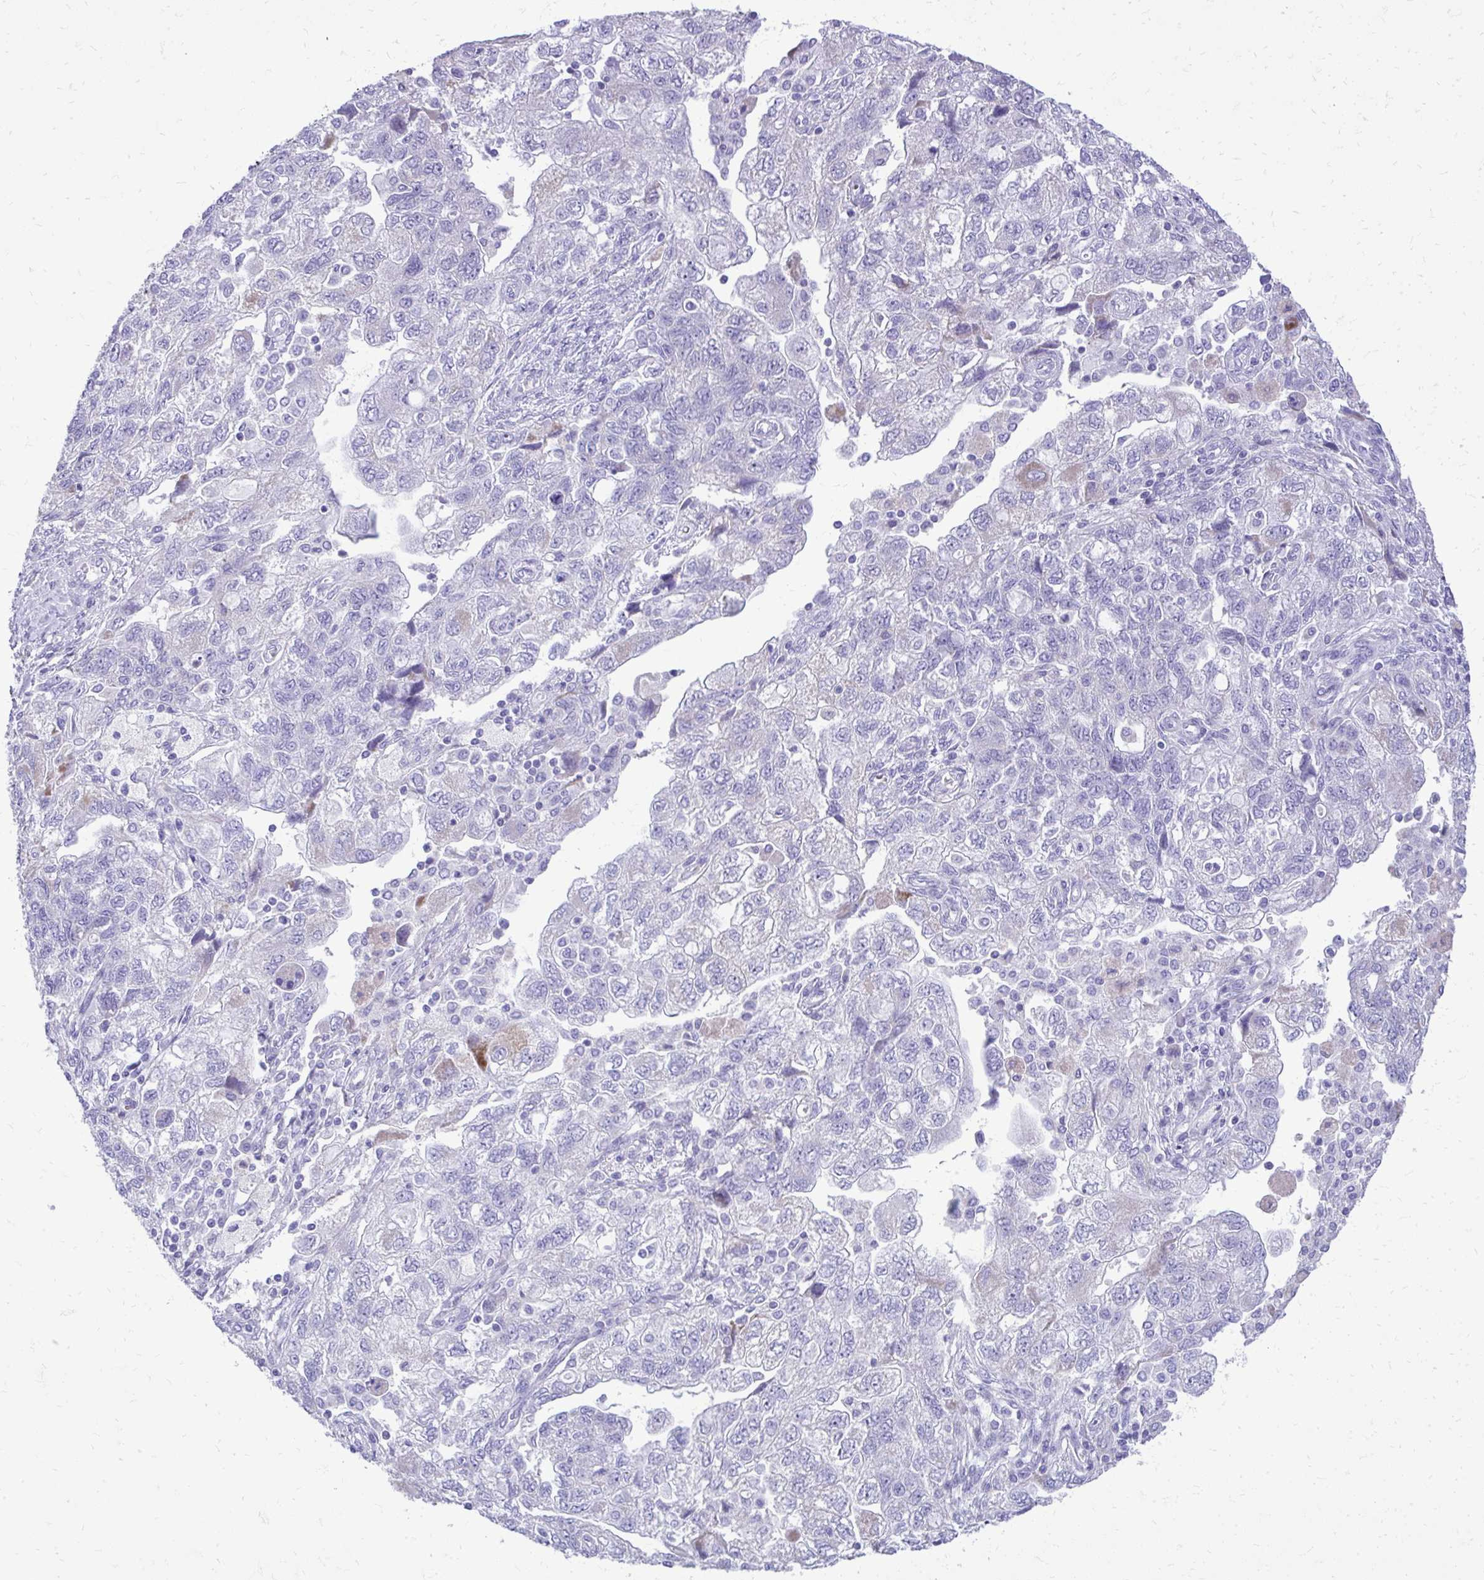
{"staining": {"intensity": "negative", "quantity": "none", "location": "none"}, "tissue": "ovarian cancer", "cell_type": "Tumor cells", "image_type": "cancer", "snomed": [{"axis": "morphology", "description": "Carcinoma, NOS"}, {"axis": "morphology", "description": "Cystadenocarcinoma, serous, NOS"}, {"axis": "topography", "description": "Ovary"}], "caption": "Serous cystadenocarcinoma (ovarian) stained for a protein using immunohistochemistry (IHC) shows no staining tumor cells.", "gene": "BCL6B", "patient": {"sex": "female", "age": 69}}